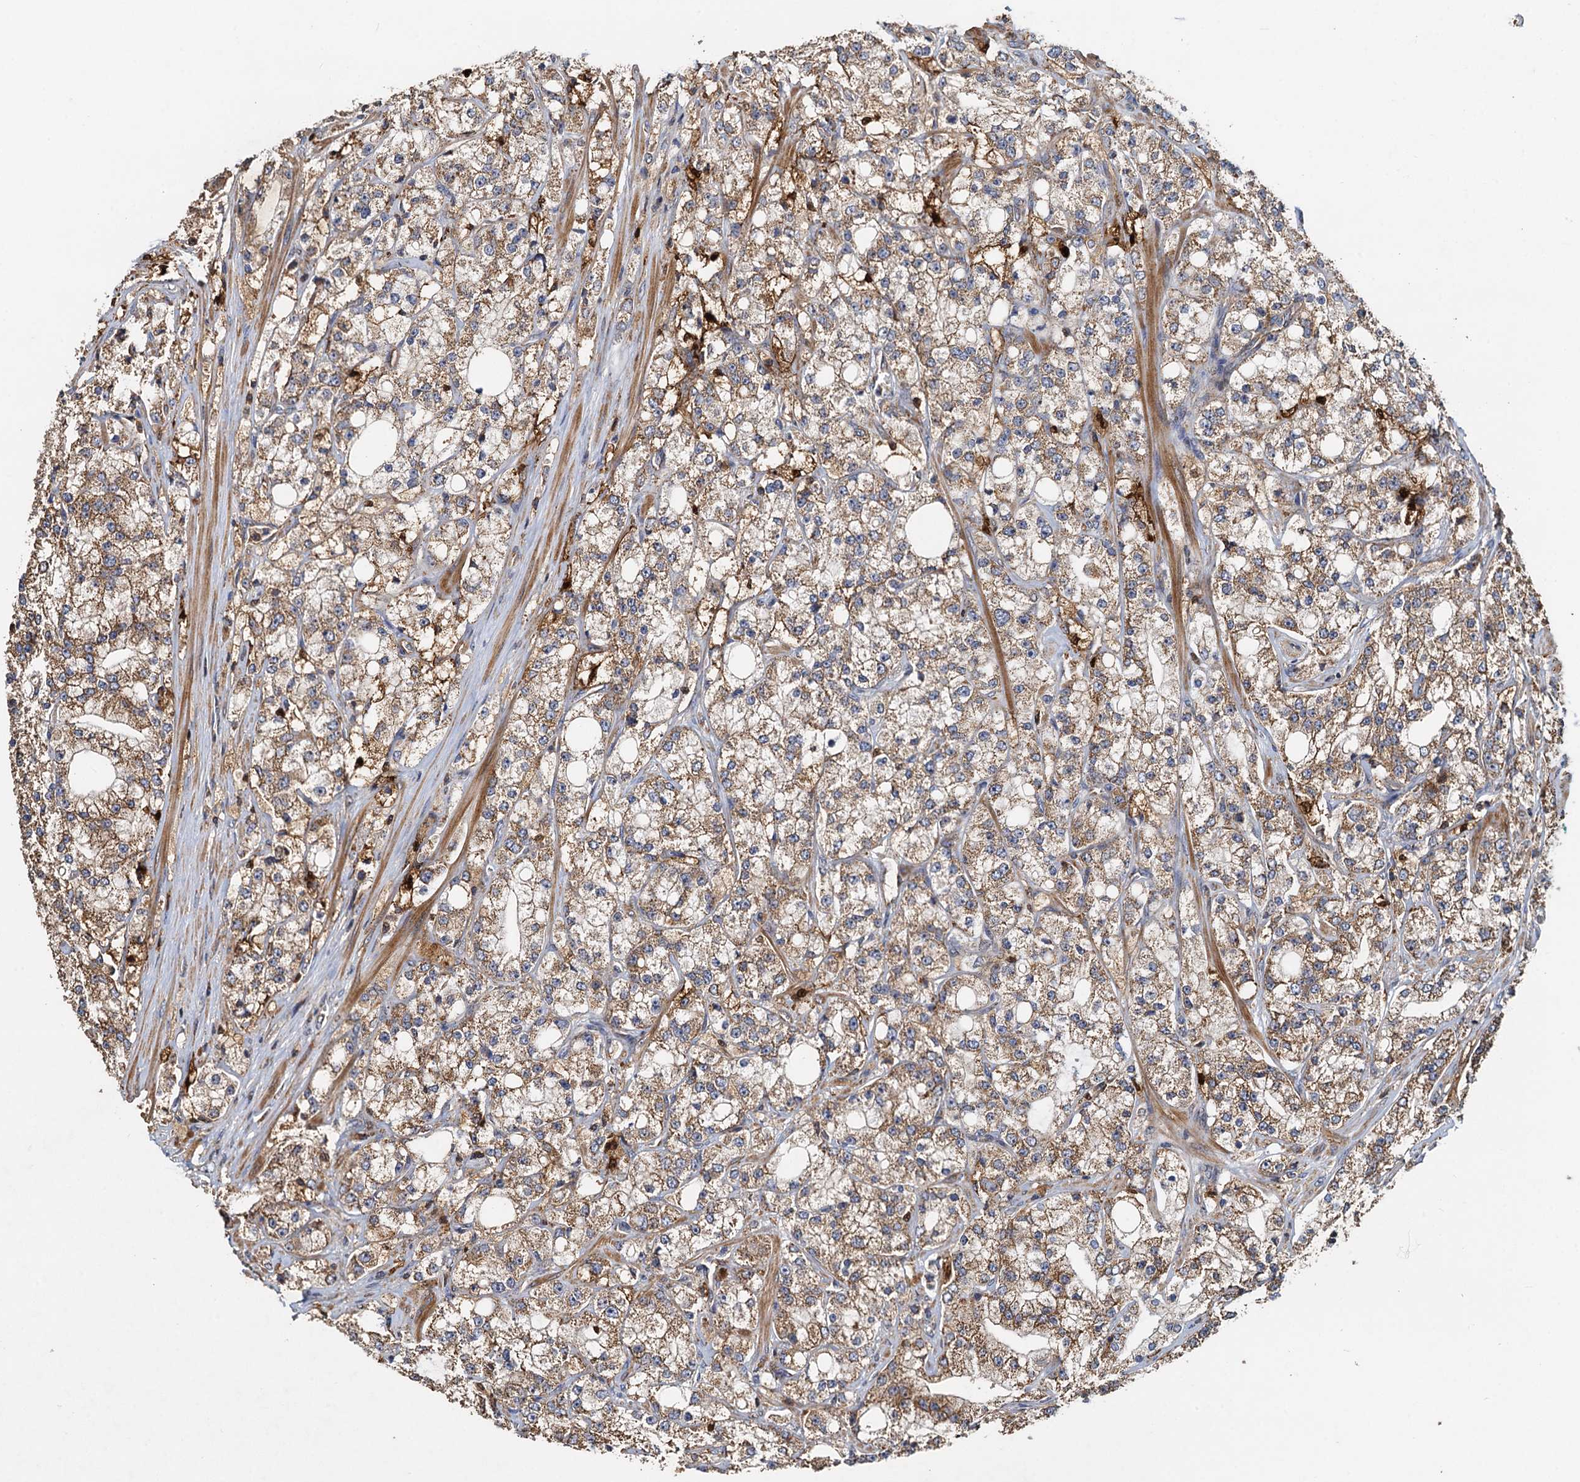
{"staining": {"intensity": "moderate", "quantity": ">75%", "location": "cytoplasmic/membranous"}, "tissue": "prostate cancer", "cell_type": "Tumor cells", "image_type": "cancer", "snomed": [{"axis": "morphology", "description": "Adenocarcinoma, High grade"}, {"axis": "topography", "description": "Prostate"}], "caption": "Moderate cytoplasmic/membranous staining for a protein is seen in about >75% of tumor cells of adenocarcinoma (high-grade) (prostate) using immunohistochemistry.", "gene": "SDS", "patient": {"sex": "male", "age": 64}}